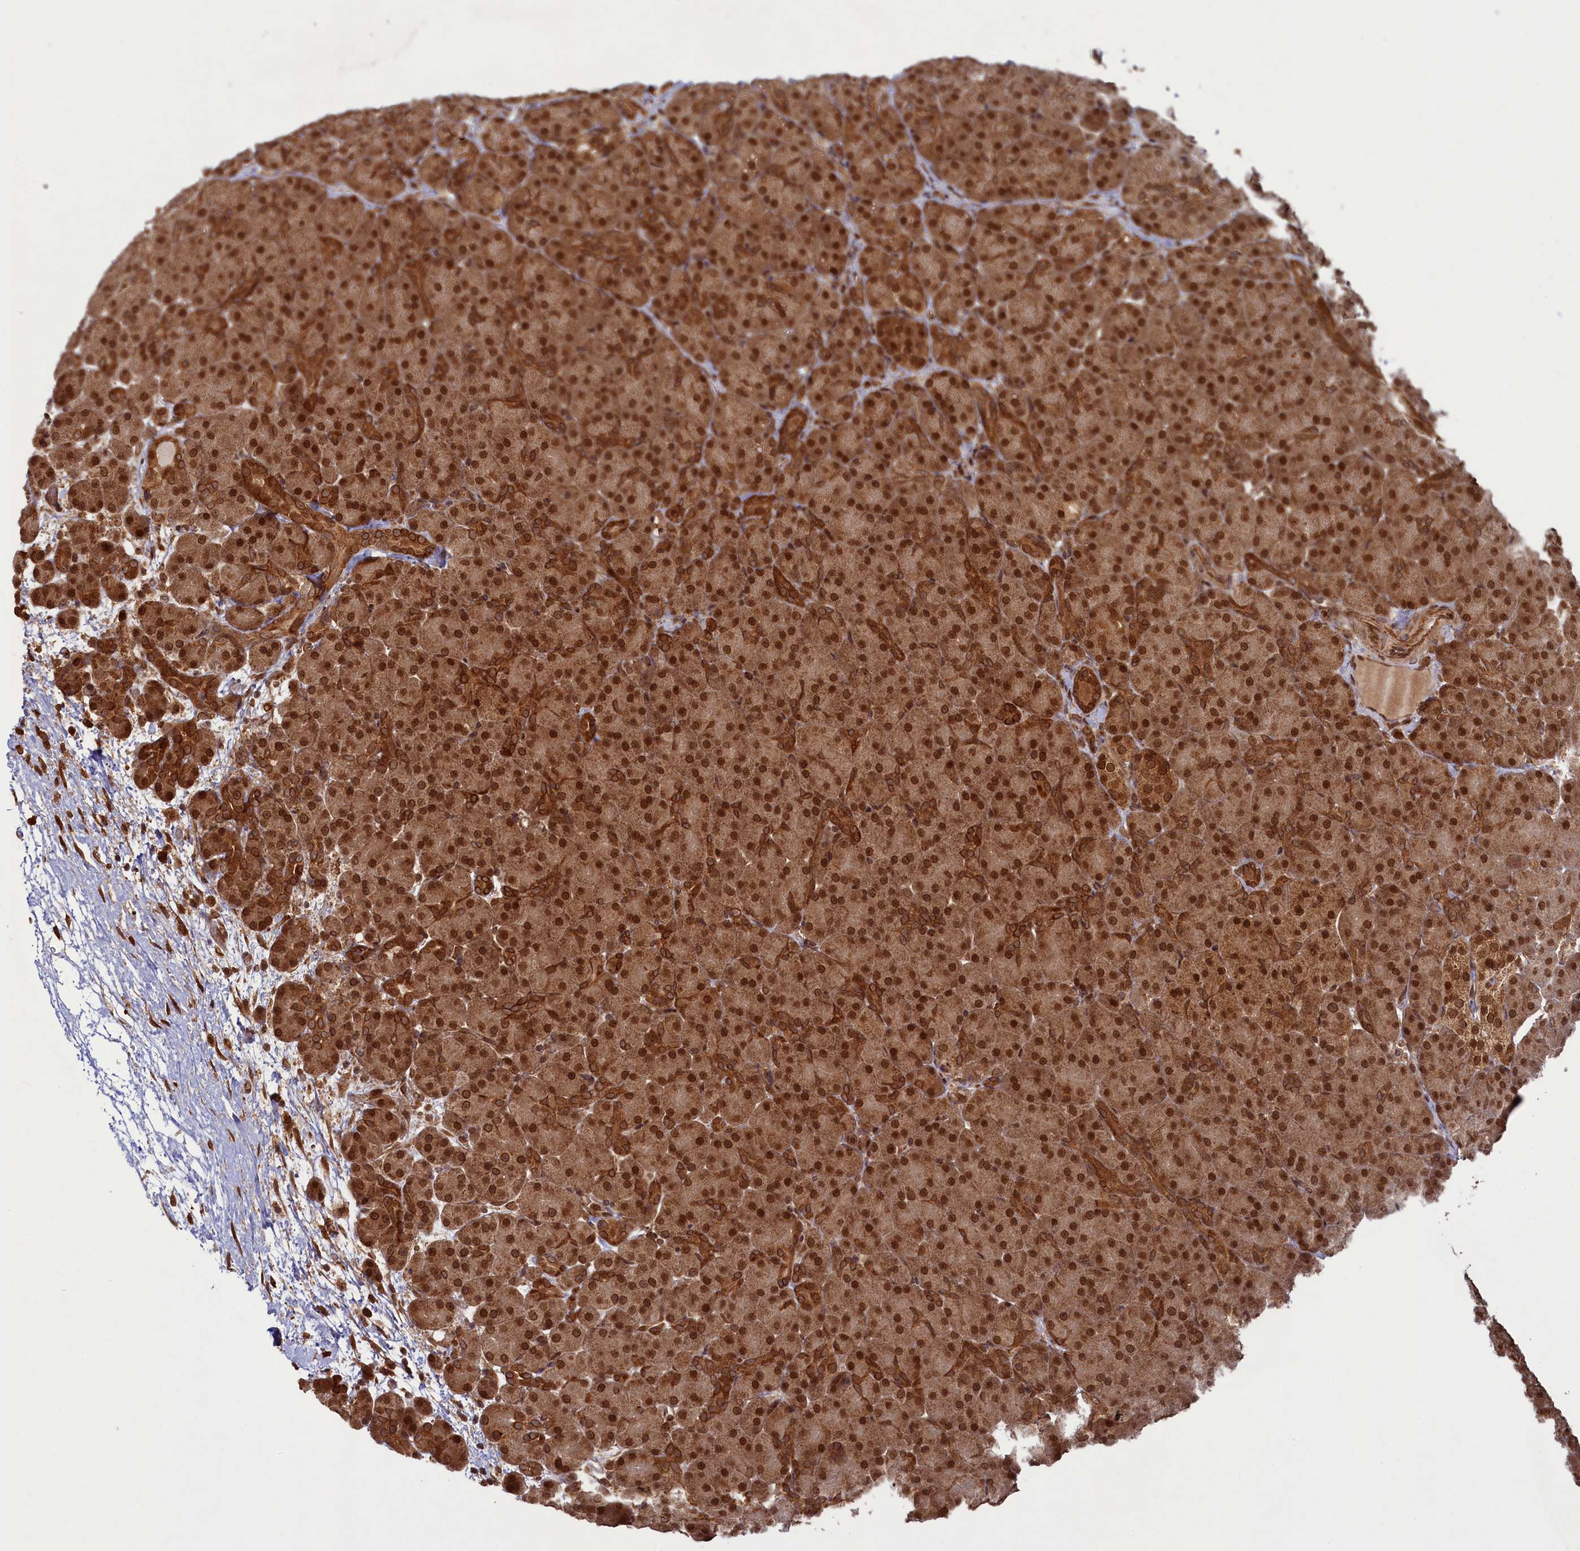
{"staining": {"intensity": "strong", "quantity": ">75%", "location": "cytoplasmic/membranous,nuclear"}, "tissue": "pancreas", "cell_type": "Exocrine glandular cells", "image_type": "normal", "snomed": [{"axis": "morphology", "description": "Normal tissue, NOS"}, {"axis": "topography", "description": "Pancreas"}], "caption": "Pancreas stained with IHC displays strong cytoplasmic/membranous,nuclear positivity in about >75% of exocrine glandular cells.", "gene": "NAE1", "patient": {"sex": "male", "age": 66}}